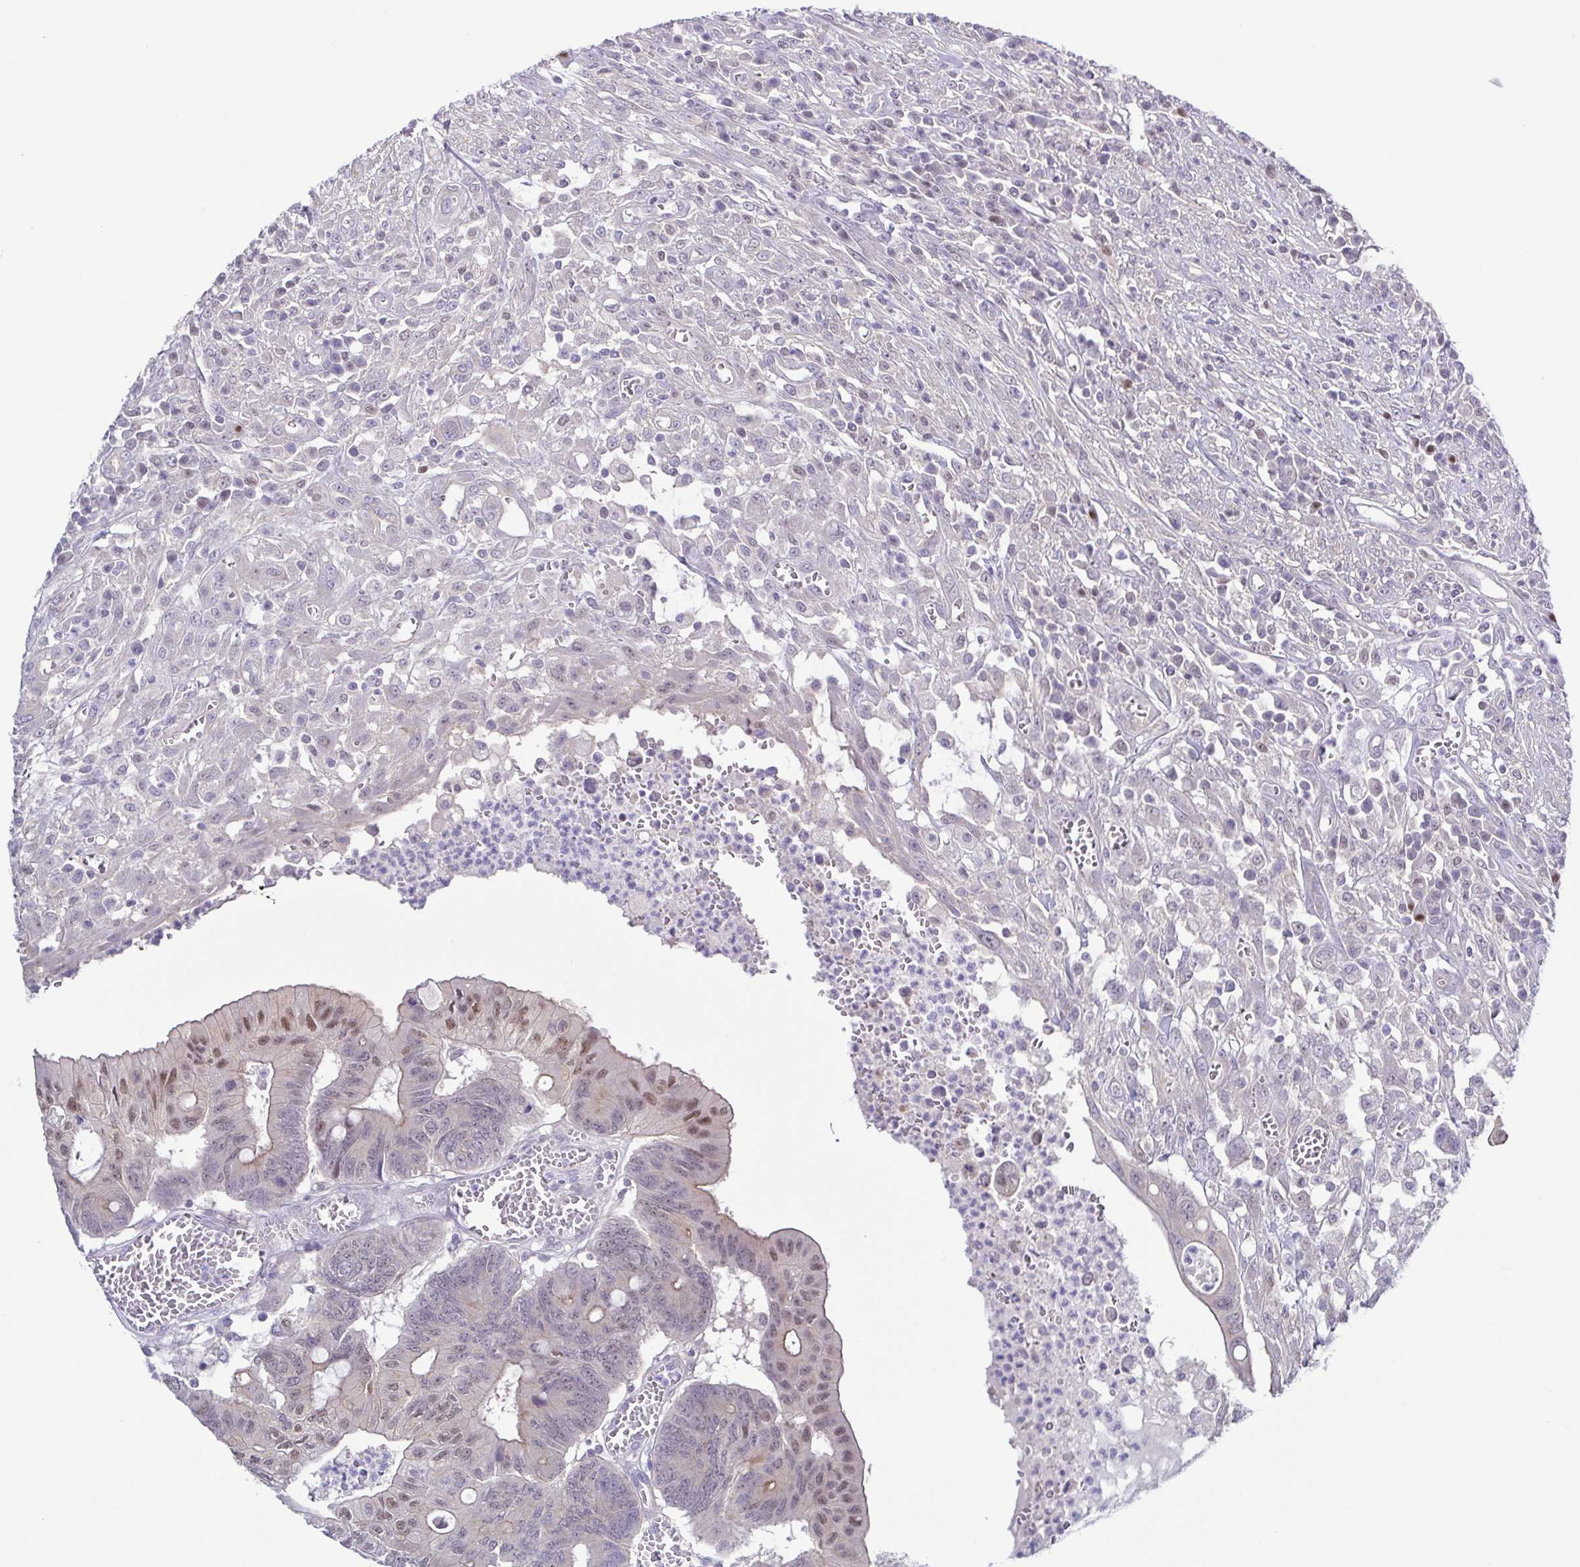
{"staining": {"intensity": "moderate", "quantity": "<25%", "location": "cytoplasmic/membranous,nuclear"}, "tissue": "colorectal cancer", "cell_type": "Tumor cells", "image_type": "cancer", "snomed": [{"axis": "morphology", "description": "Adenocarcinoma, NOS"}, {"axis": "topography", "description": "Colon"}], "caption": "This image demonstrates colorectal adenocarcinoma stained with immunohistochemistry (IHC) to label a protein in brown. The cytoplasmic/membranous and nuclear of tumor cells show moderate positivity for the protein. Nuclei are counter-stained blue.", "gene": "UBE2Q1", "patient": {"sex": "male", "age": 65}}